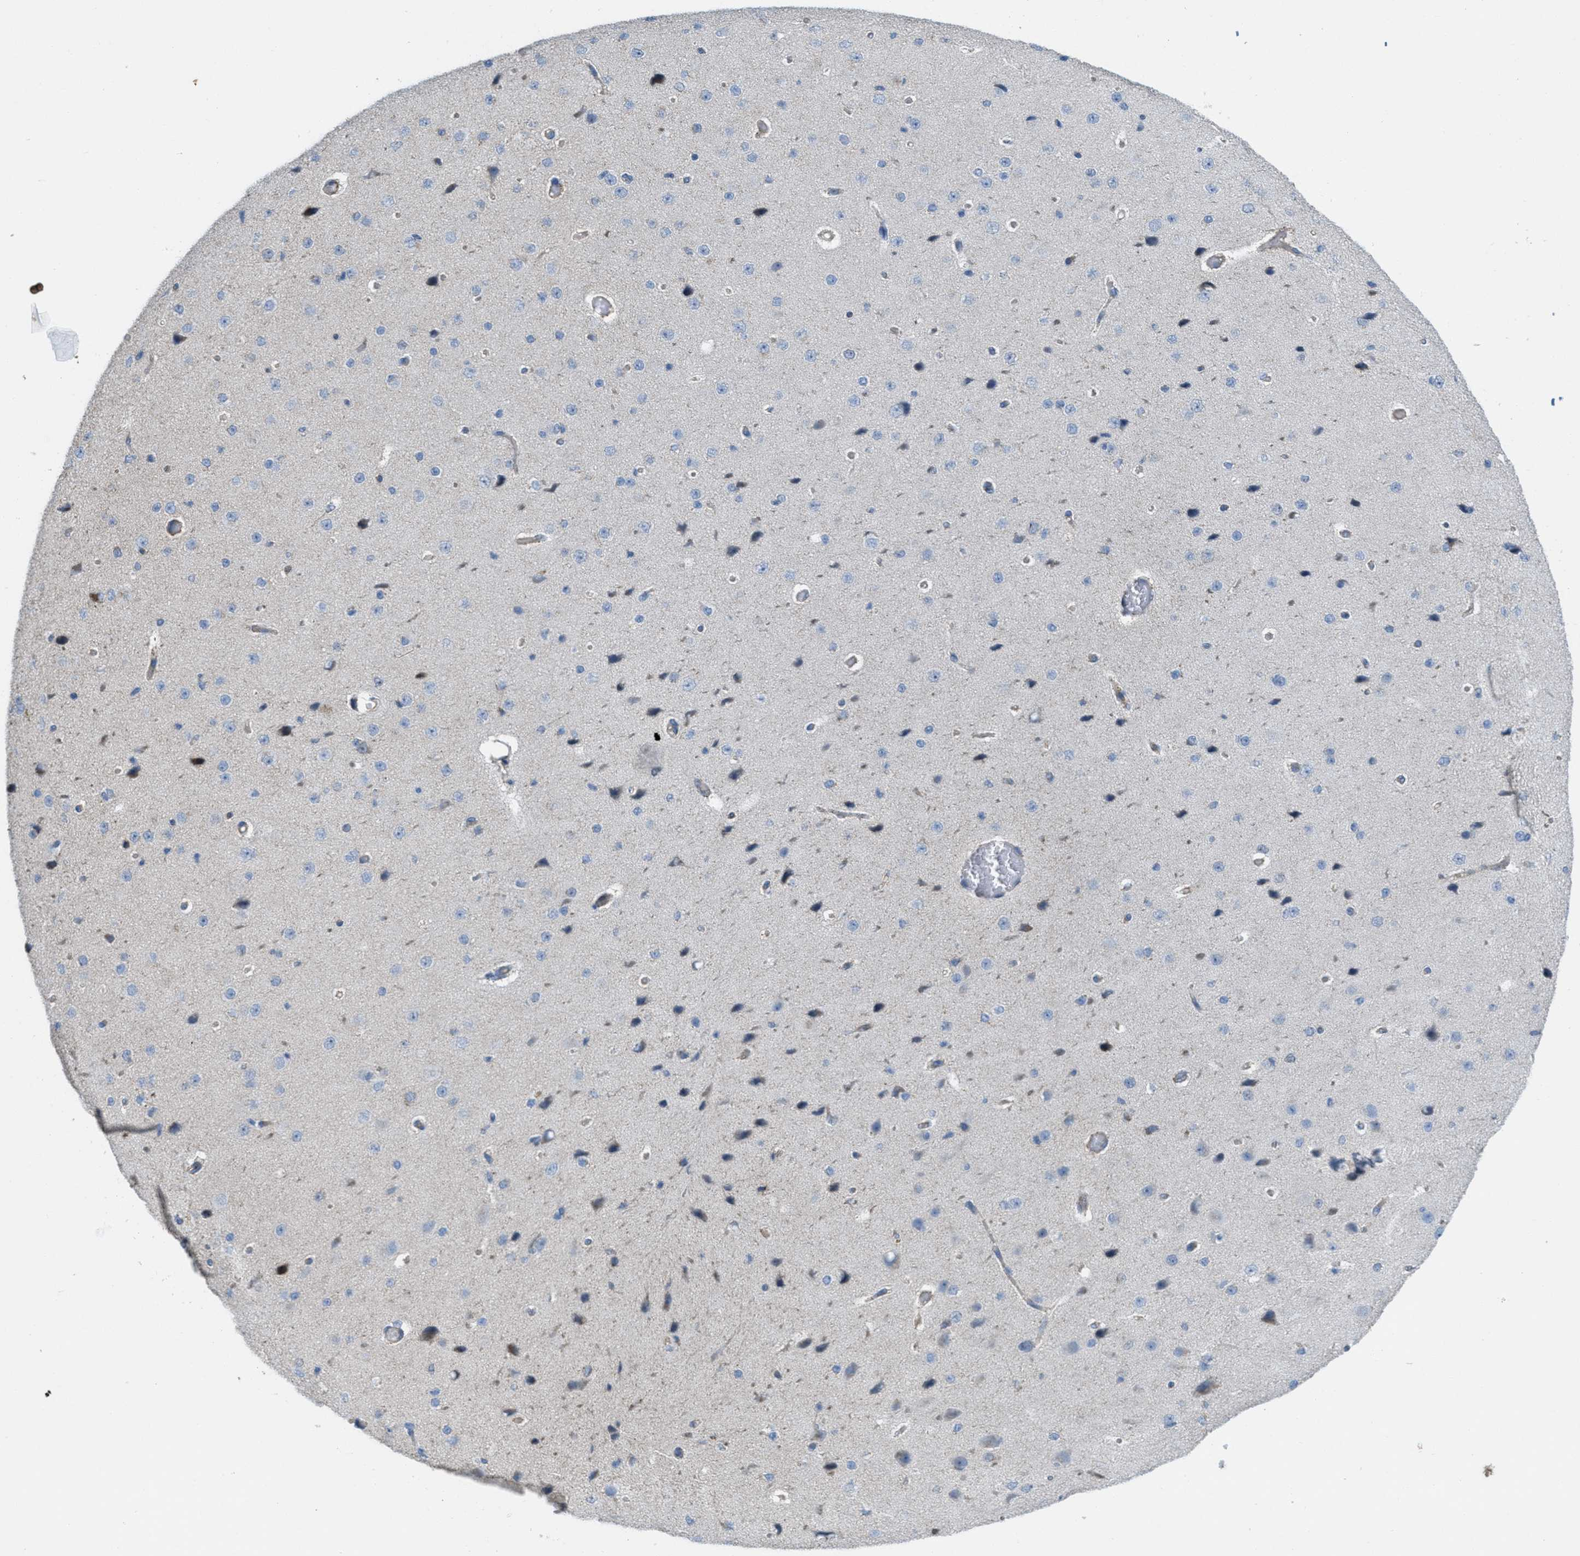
{"staining": {"intensity": "moderate", "quantity": "25%-75%", "location": "cytoplasmic/membranous"}, "tissue": "cerebral cortex", "cell_type": "Endothelial cells", "image_type": "normal", "snomed": [{"axis": "morphology", "description": "Normal tissue, NOS"}, {"axis": "morphology", "description": "Developmental malformation"}, {"axis": "topography", "description": "Cerebral cortex"}], "caption": "This histopathology image demonstrates immunohistochemistry staining of benign cerebral cortex, with medium moderate cytoplasmic/membranous staining in approximately 25%-75% of endothelial cells.", "gene": "BTN3A1", "patient": {"sex": "female", "age": 30}}